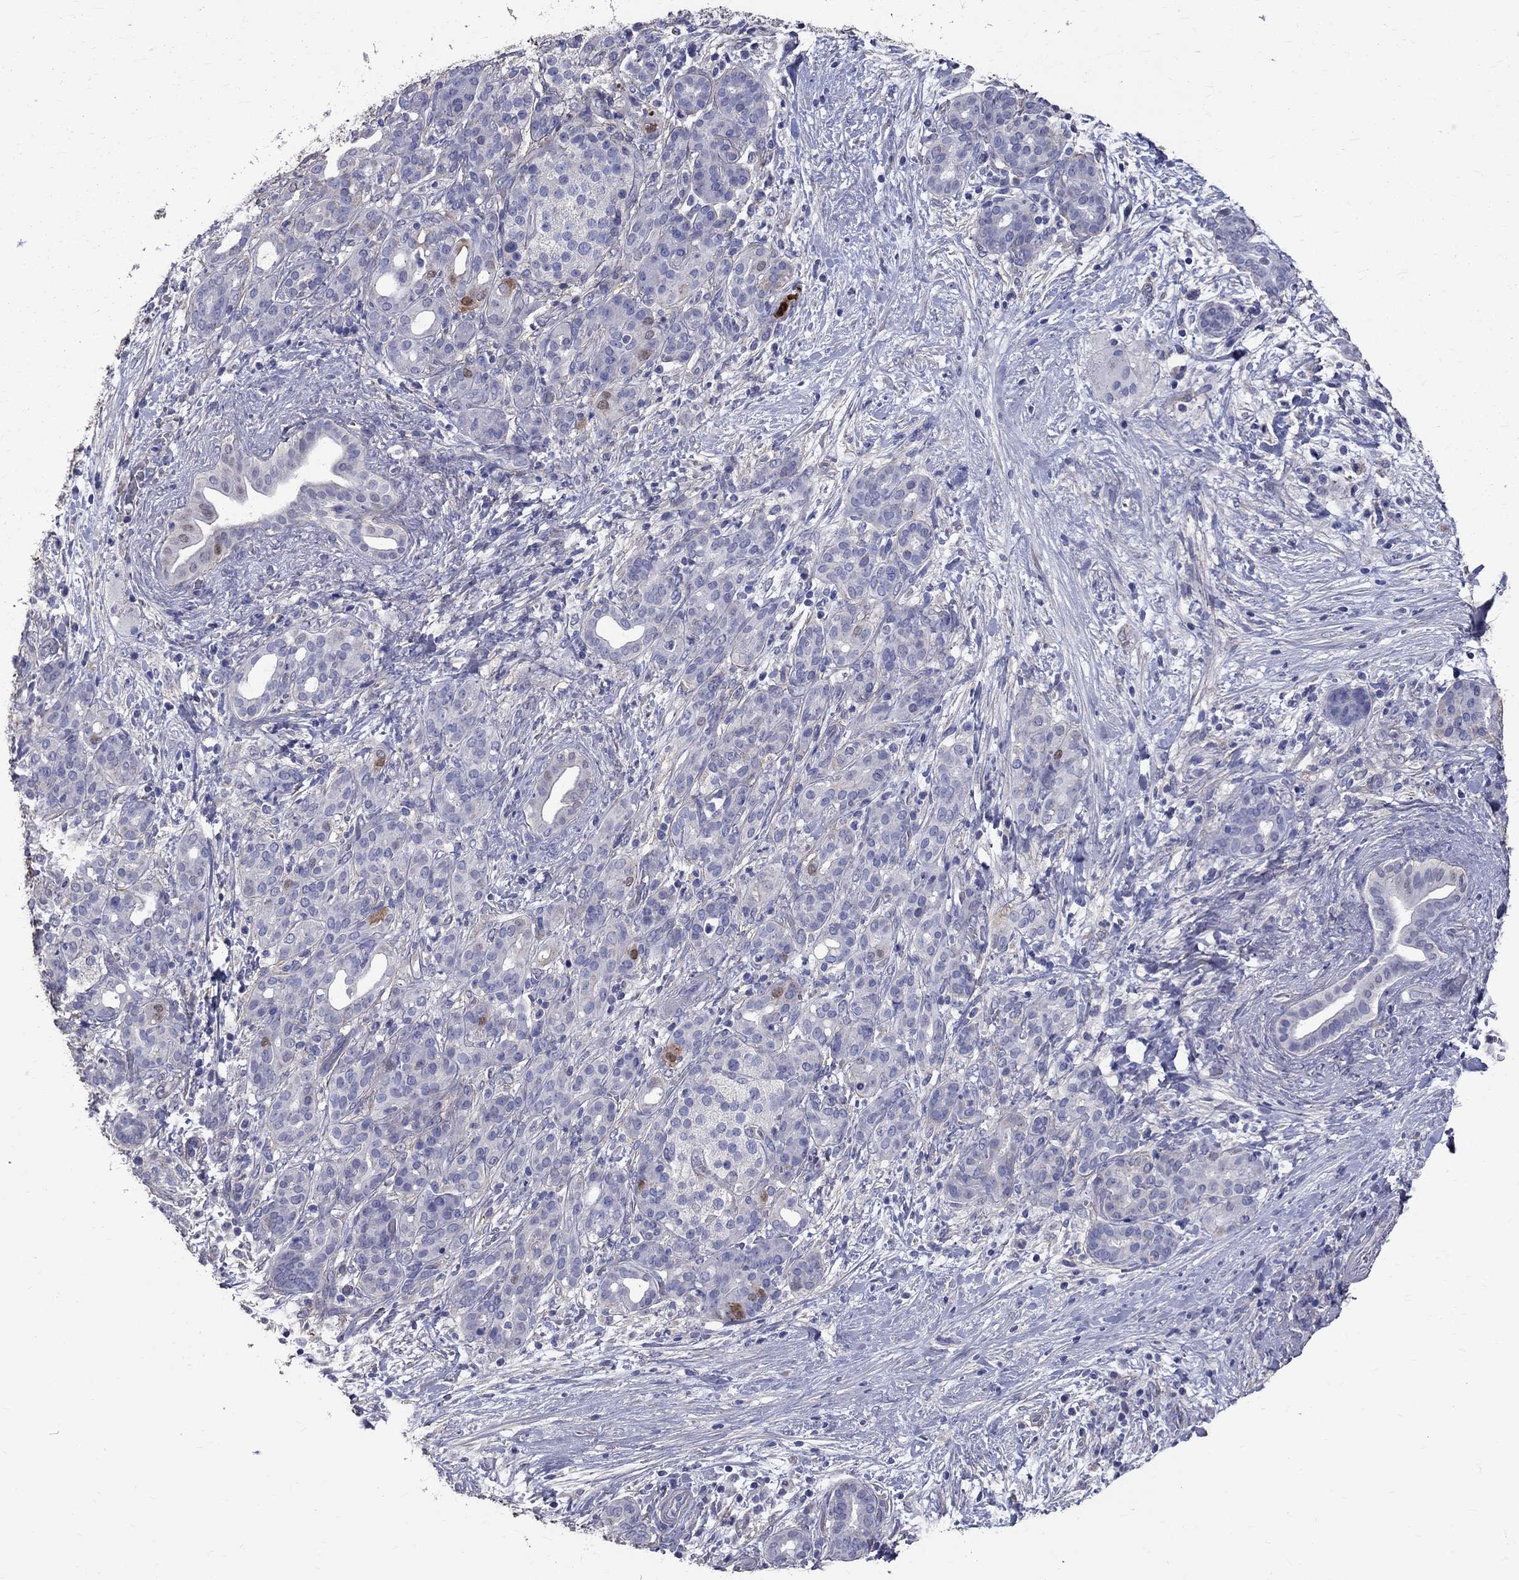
{"staining": {"intensity": "moderate", "quantity": "<25%", "location": "cytoplasmic/membranous"}, "tissue": "pancreatic cancer", "cell_type": "Tumor cells", "image_type": "cancer", "snomed": [{"axis": "morphology", "description": "Adenocarcinoma, NOS"}, {"axis": "topography", "description": "Pancreas"}], "caption": "A histopathology image showing moderate cytoplasmic/membranous expression in approximately <25% of tumor cells in pancreatic cancer (adenocarcinoma), as visualized by brown immunohistochemical staining.", "gene": "ANXA10", "patient": {"sex": "male", "age": 44}}